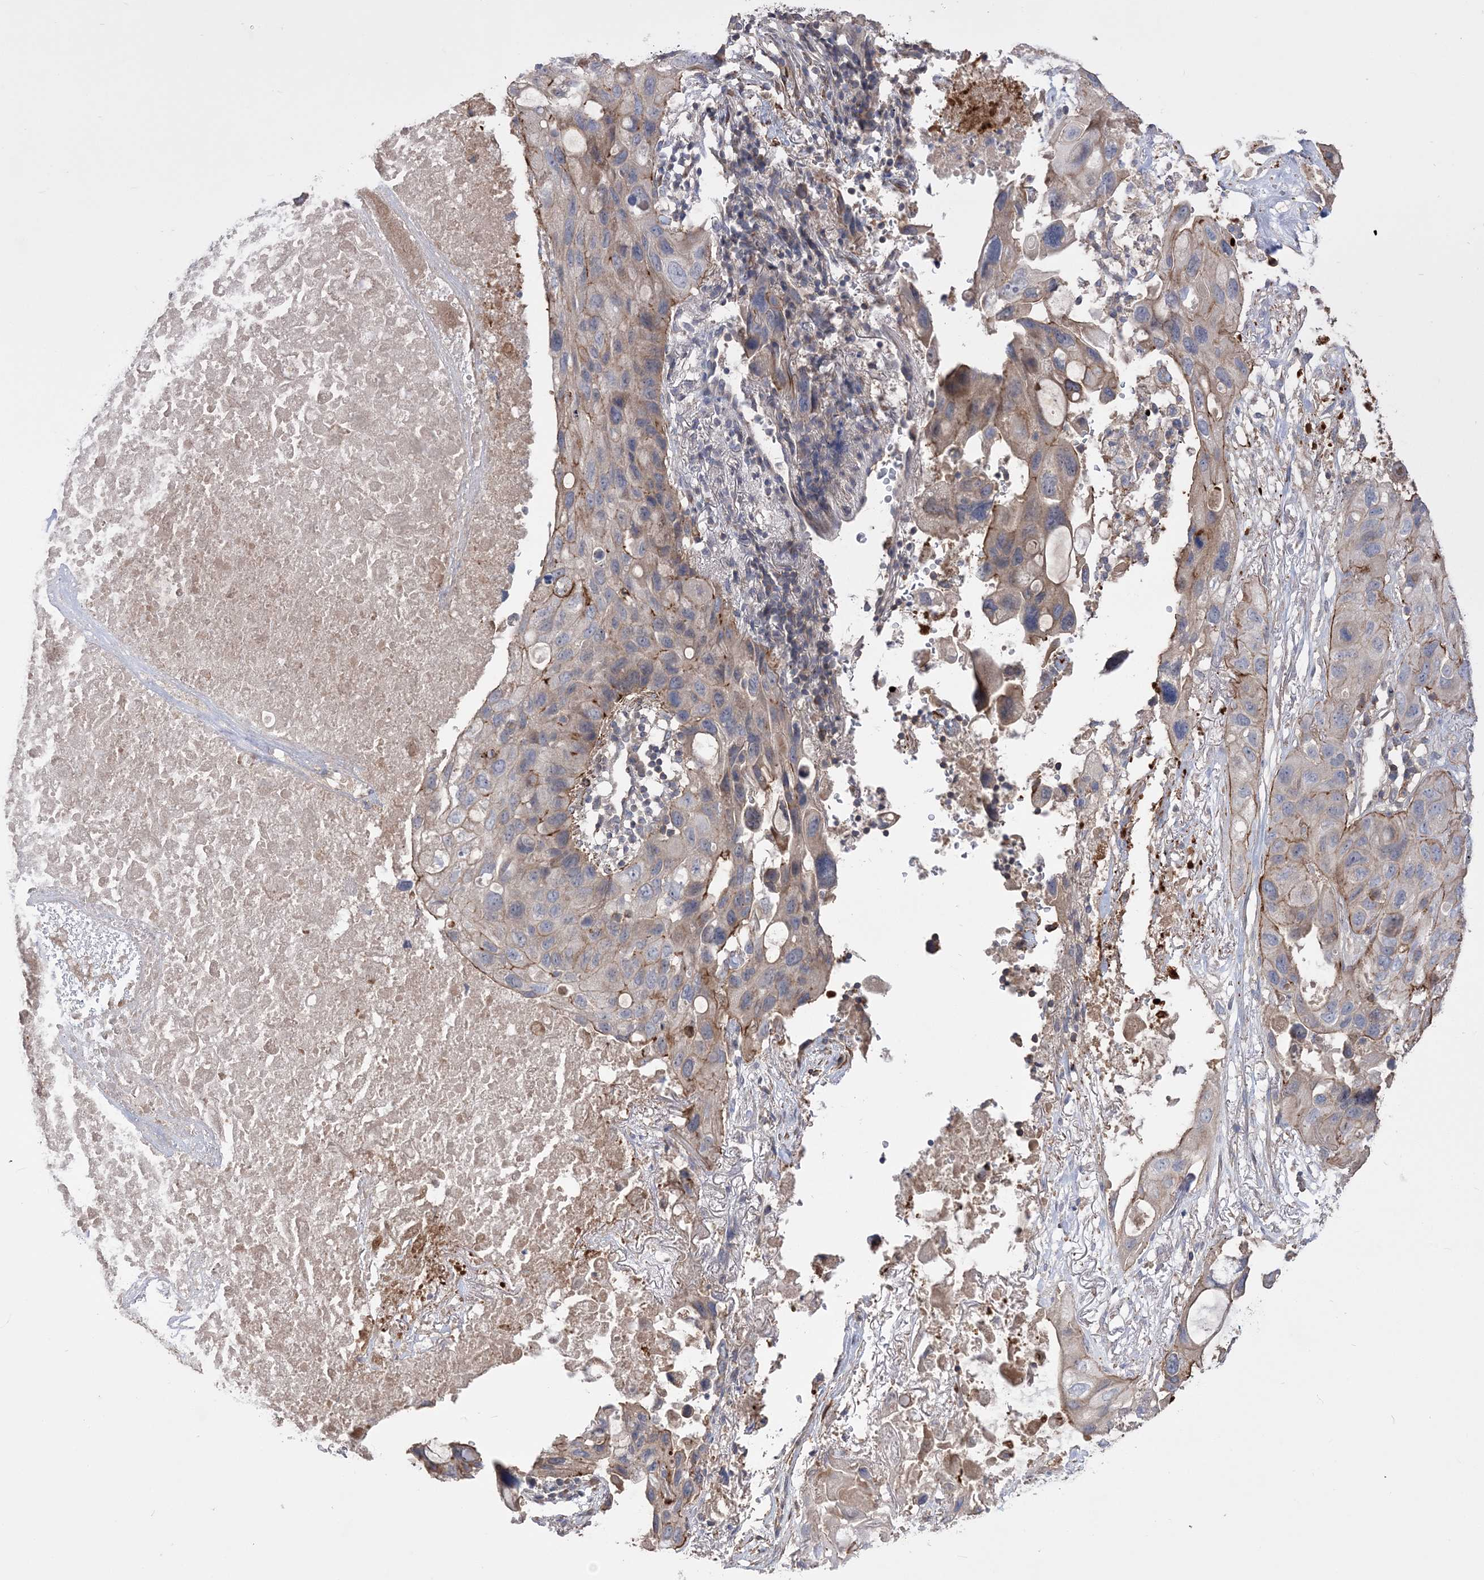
{"staining": {"intensity": "moderate", "quantity": "<25%", "location": "cytoplasmic/membranous"}, "tissue": "lung cancer", "cell_type": "Tumor cells", "image_type": "cancer", "snomed": [{"axis": "morphology", "description": "Squamous cell carcinoma, NOS"}, {"axis": "topography", "description": "Lung"}], "caption": "Human squamous cell carcinoma (lung) stained with a protein marker reveals moderate staining in tumor cells.", "gene": "SLFN14", "patient": {"sex": "female", "age": 73}}